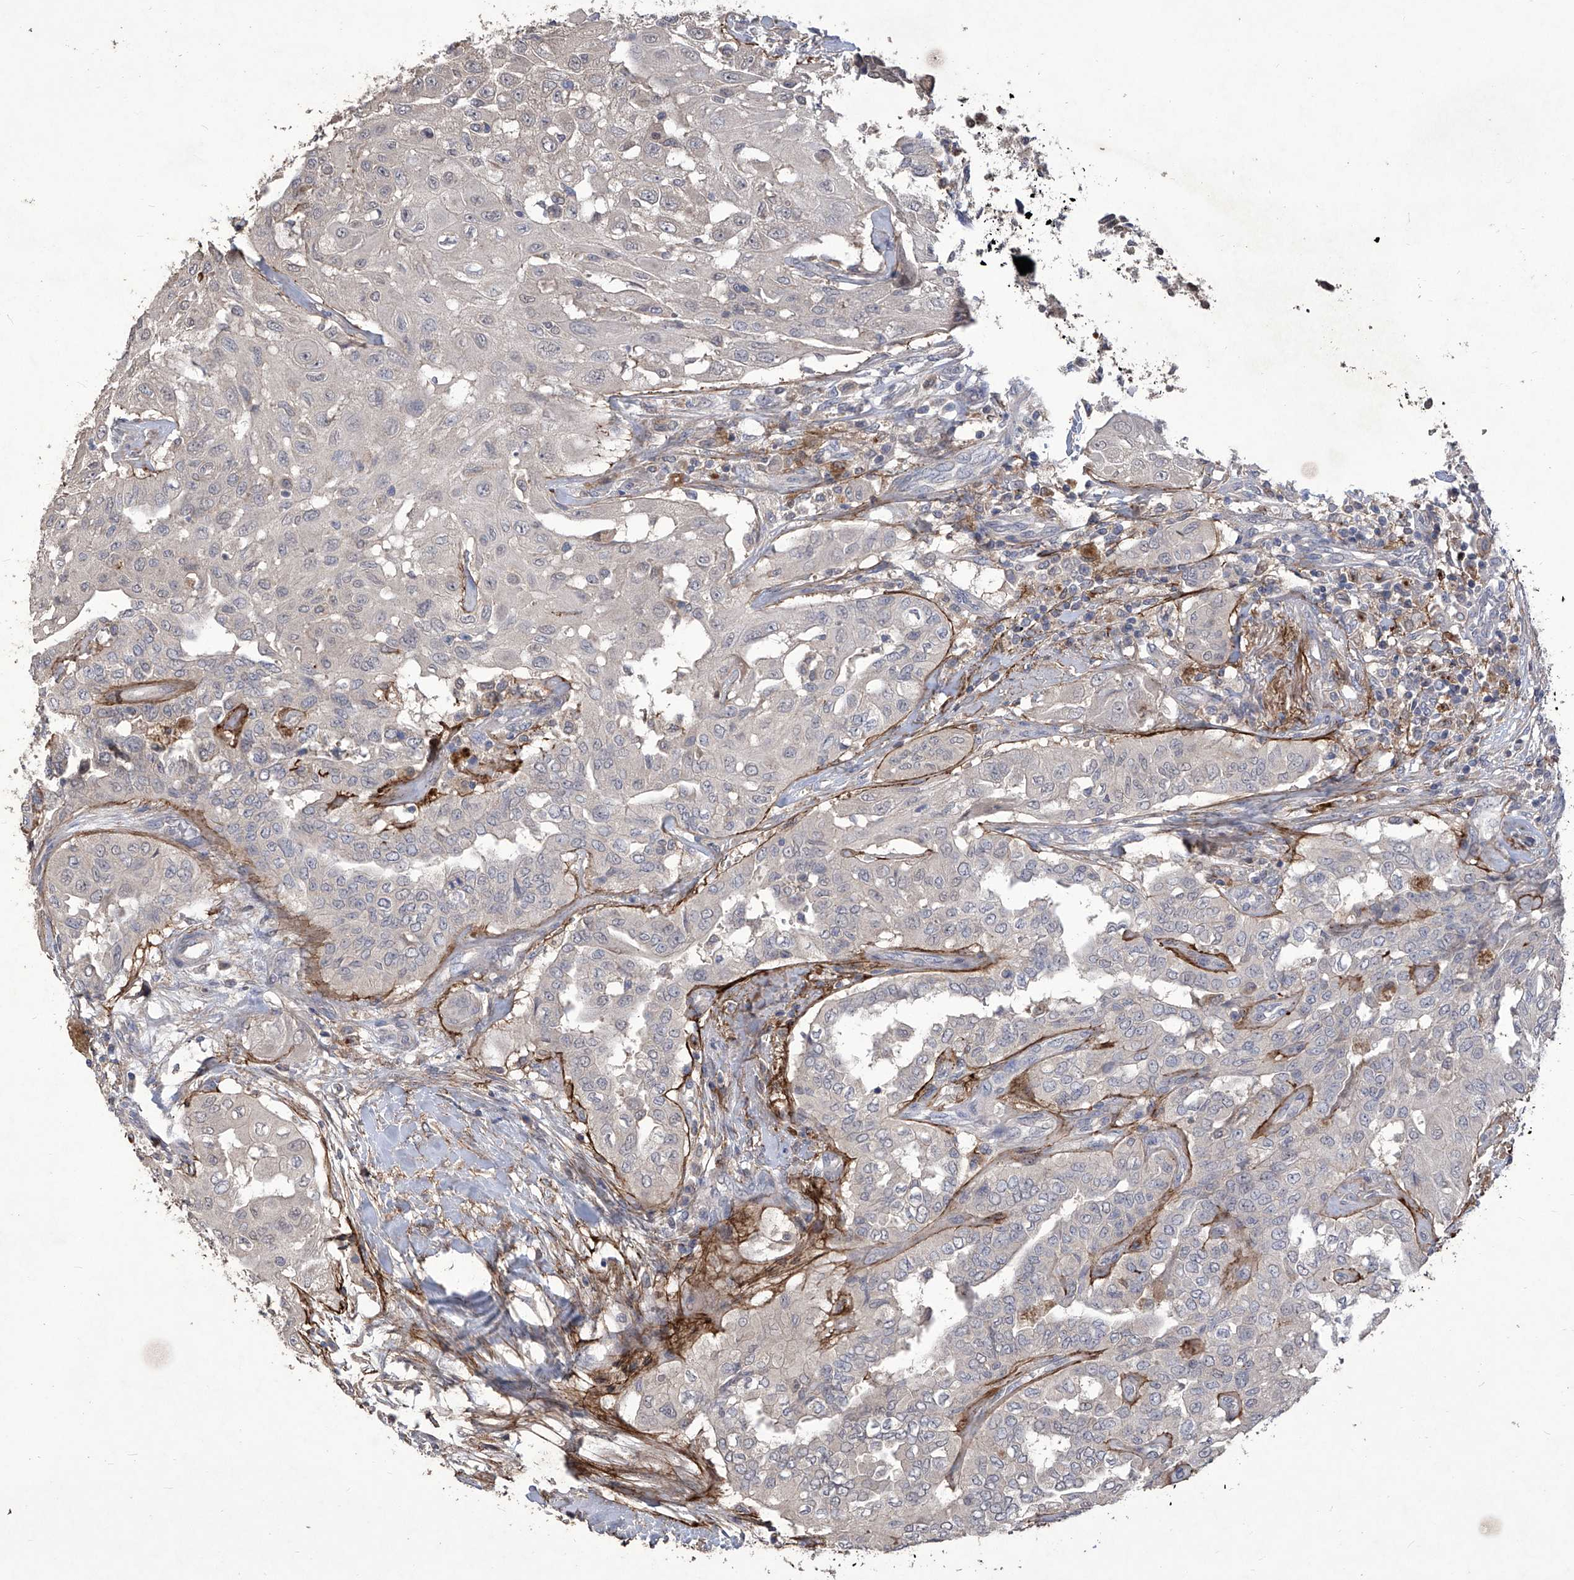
{"staining": {"intensity": "negative", "quantity": "none", "location": "none"}, "tissue": "thyroid cancer", "cell_type": "Tumor cells", "image_type": "cancer", "snomed": [{"axis": "morphology", "description": "Papillary adenocarcinoma, NOS"}, {"axis": "topography", "description": "Thyroid gland"}], "caption": "An image of human thyroid cancer (papillary adenocarcinoma) is negative for staining in tumor cells.", "gene": "TXNIP", "patient": {"sex": "female", "age": 59}}